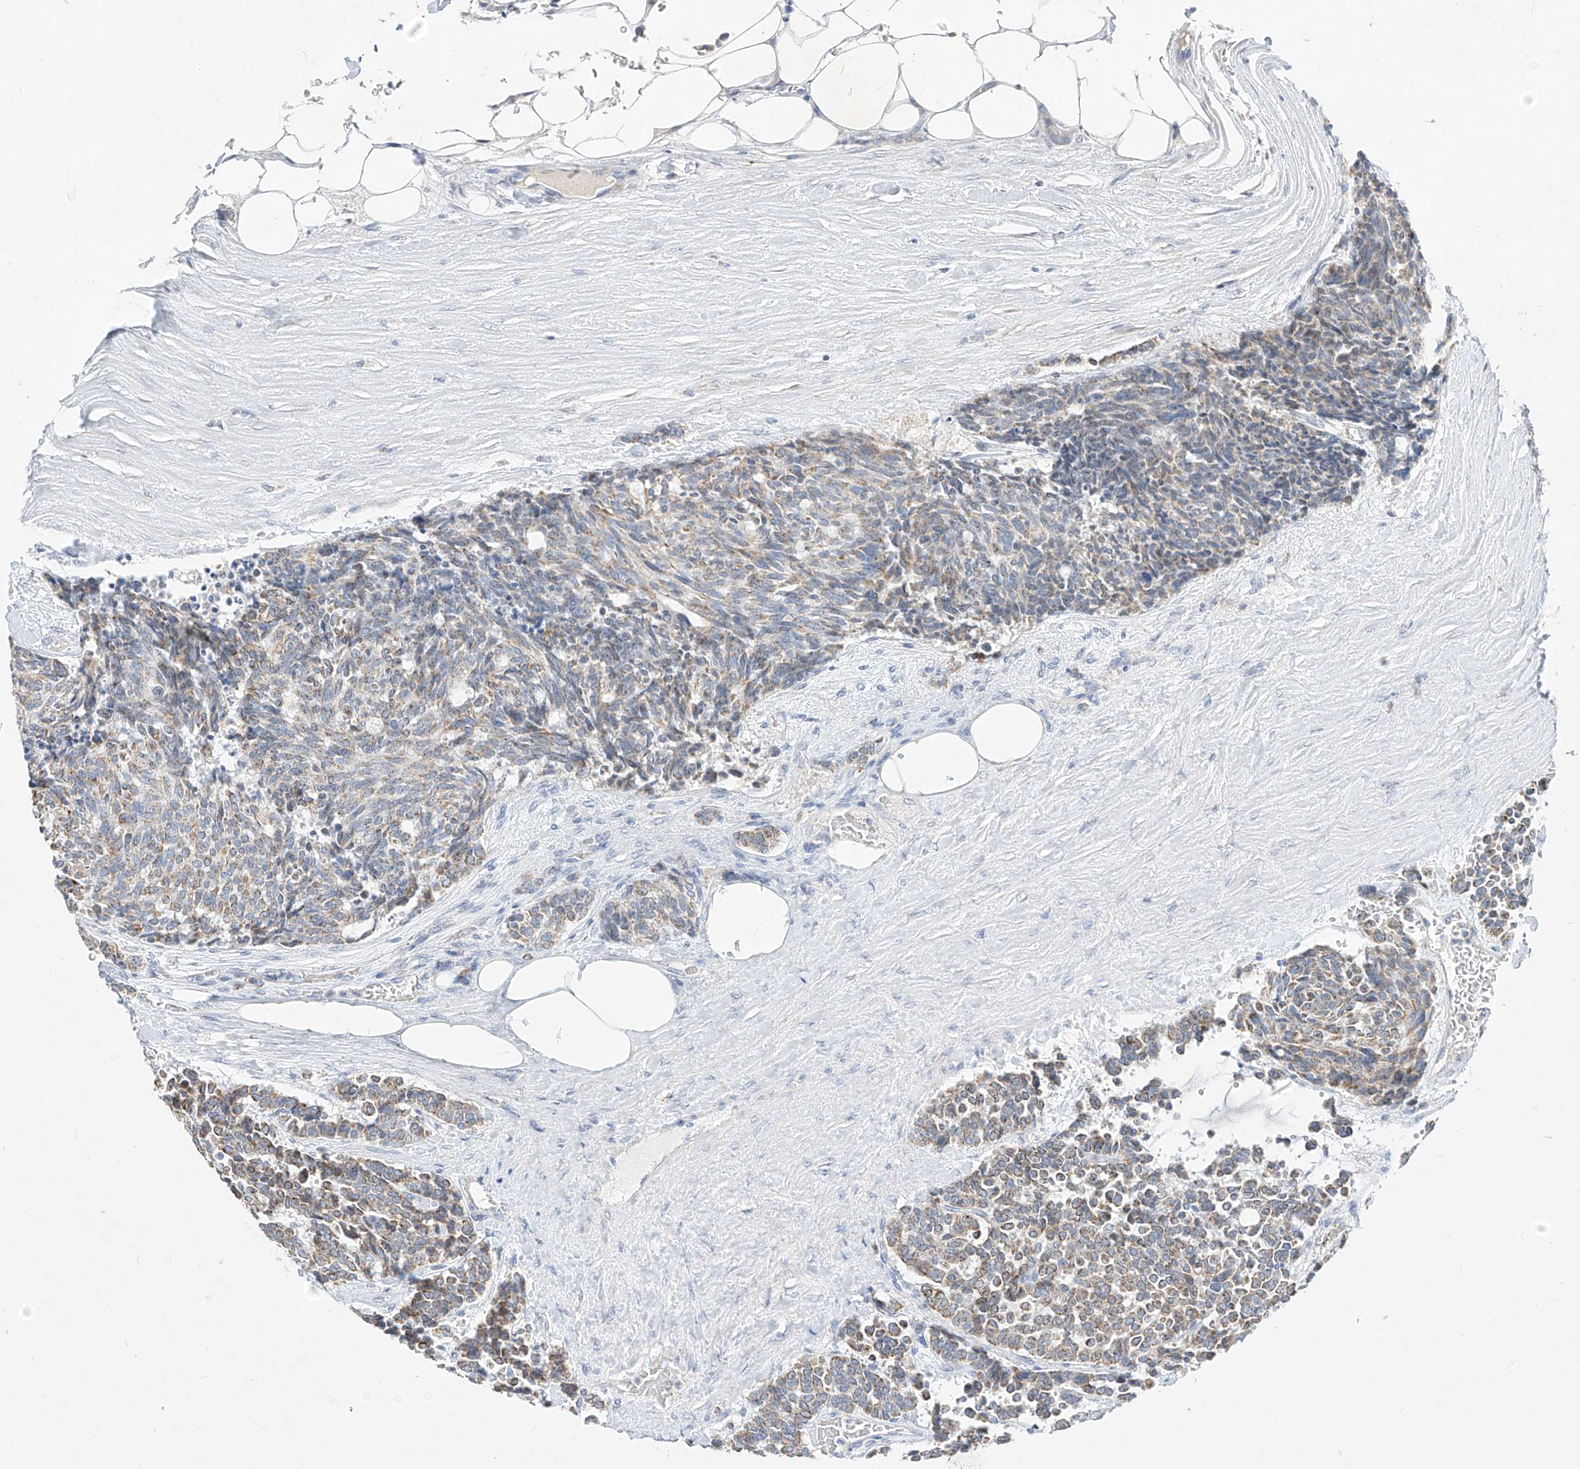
{"staining": {"intensity": "weak", "quantity": "25%-75%", "location": "cytoplasmic/membranous"}, "tissue": "carcinoid", "cell_type": "Tumor cells", "image_type": "cancer", "snomed": [{"axis": "morphology", "description": "Carcinoid, malignant, NOS"}, {"axis": "topography", "description": "Pancreas"}], "caption": "Immunohistochemical staining of carcinoid shows weak cytoplasmic/membranous protein positivity in approximately 25%-75% of tumor cells. (DAB (3,3'-diaminobenzidine) IHC, brown staining for protein, blue staining for nuclei).", "gene": "RASA2", "patient": {"sex": "female", "age": 54}}